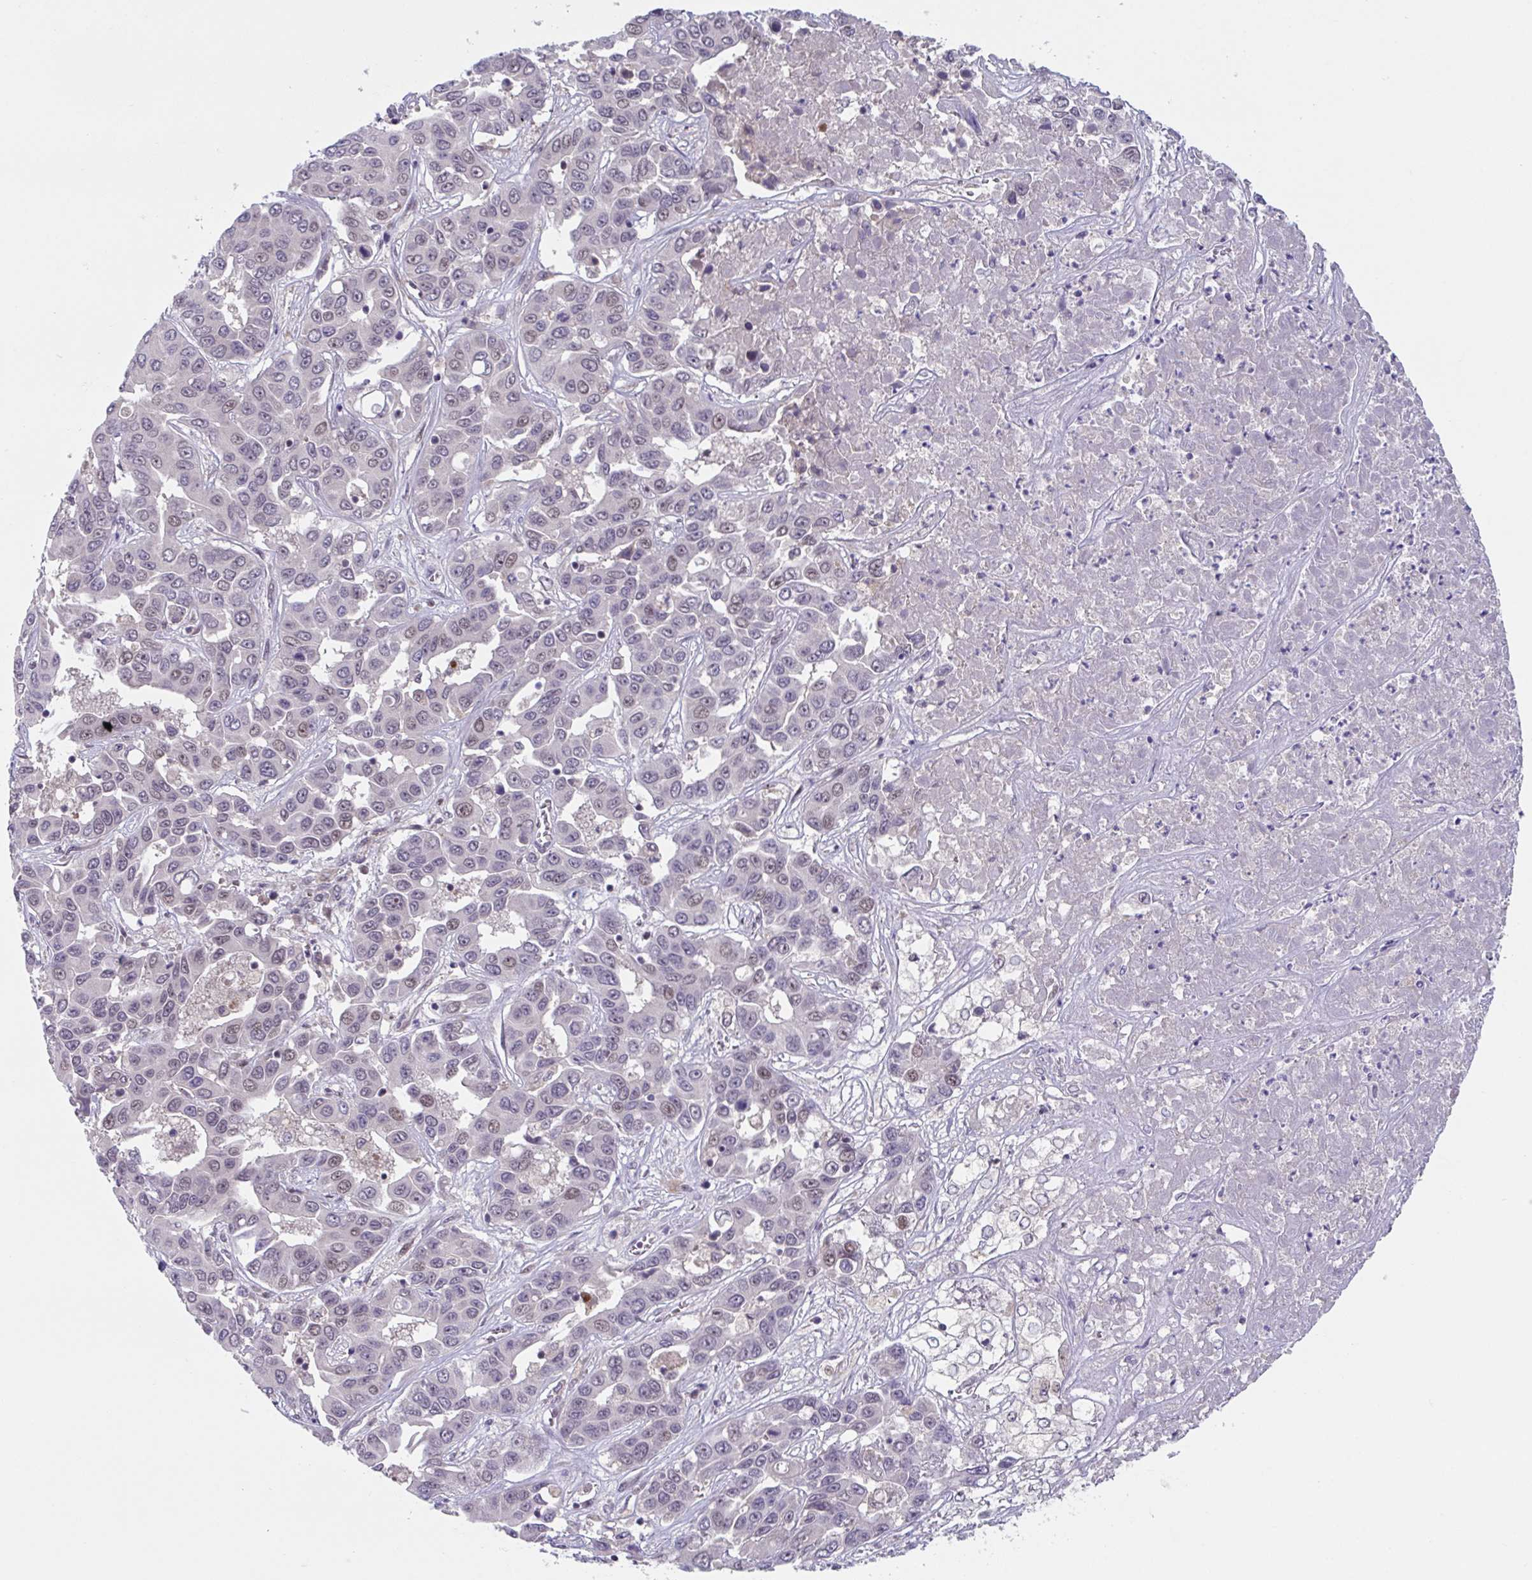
{"staining": {"intensity": "weak", "quantity": "25%-75%", "location": "nuclear"}, "tissue": "liver cancer", "cell_type": "Tumor cells", "image_type": "cancer", "snomed": [{"axis": "morphology", "description": "Cholangiocarcinoma"}, {"axis": "topography", "description": "Liver"}], "caption": "IHC (DAB (3,3'-diaminobenzidine)) staining of human liver cancer (cholangiocarcinoma) reveals weak nuclear protein staining in about 25%-75% of tumor cells.", "gene": "RIOK1", "patient": {"sex": "female", "age": 52}}